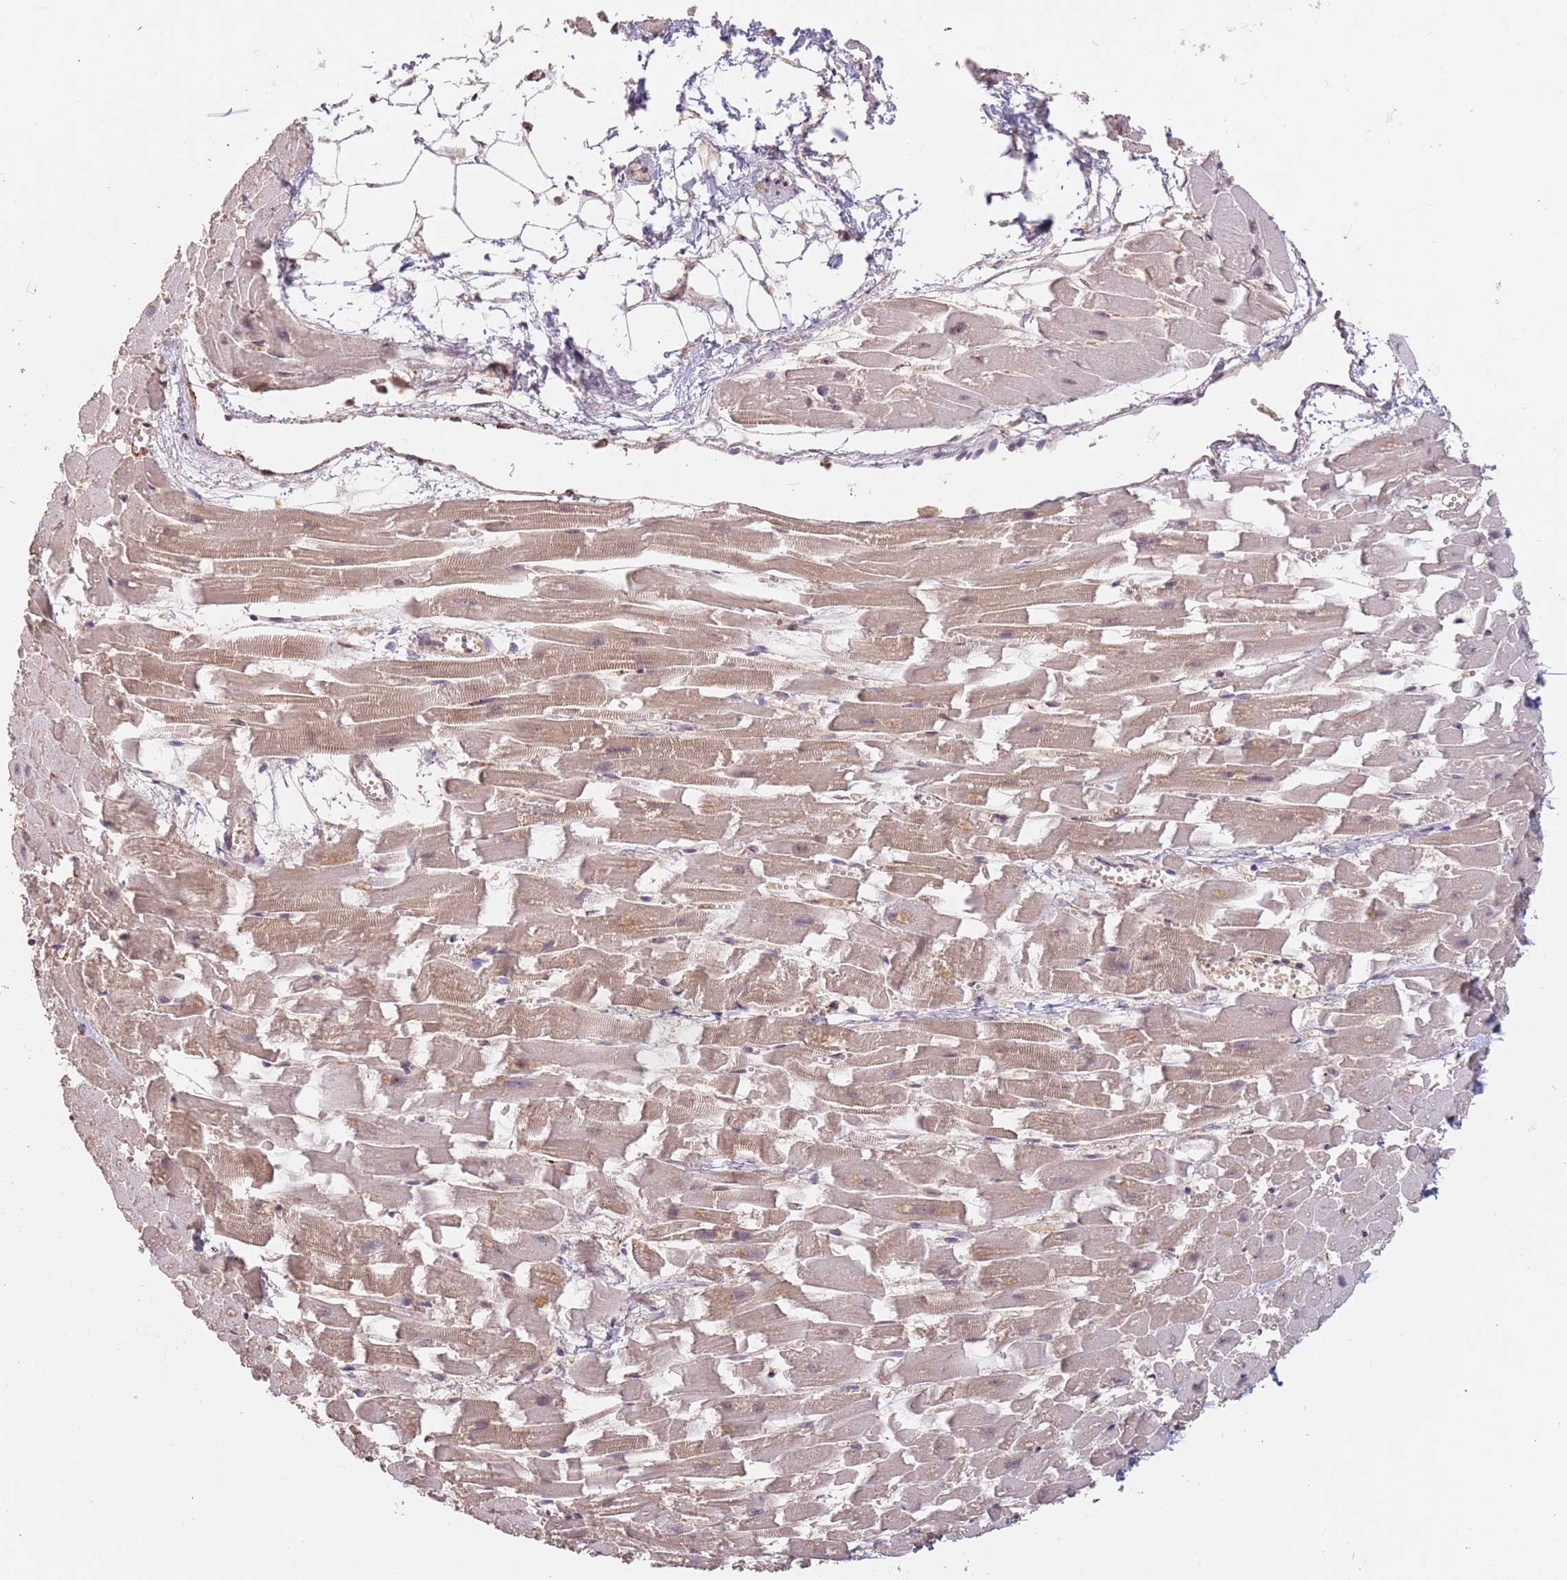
{"staining": {"intensity": "strong", "quantity": "<25%", "location": "cytoplasmic/membranous,nuclear"}, "tissue": "heart muscle", "cell_type": "Cardiomyocytes", "image_type": "normal", "snomed": [{"axis": "morphology", "description": "Normal tissue, NOS"}, {"axis": "topography", "description": "Heart"}], "caption": "Immunohistochemical staining of benign heart muscle demonstrates <25% levels of strong cytoplasmic/membranous,nuclear protein positivity in about <25% of cardiomyocytes.", "gene": "RFXANK", "patient": {"sex": "female", "age": 64}}